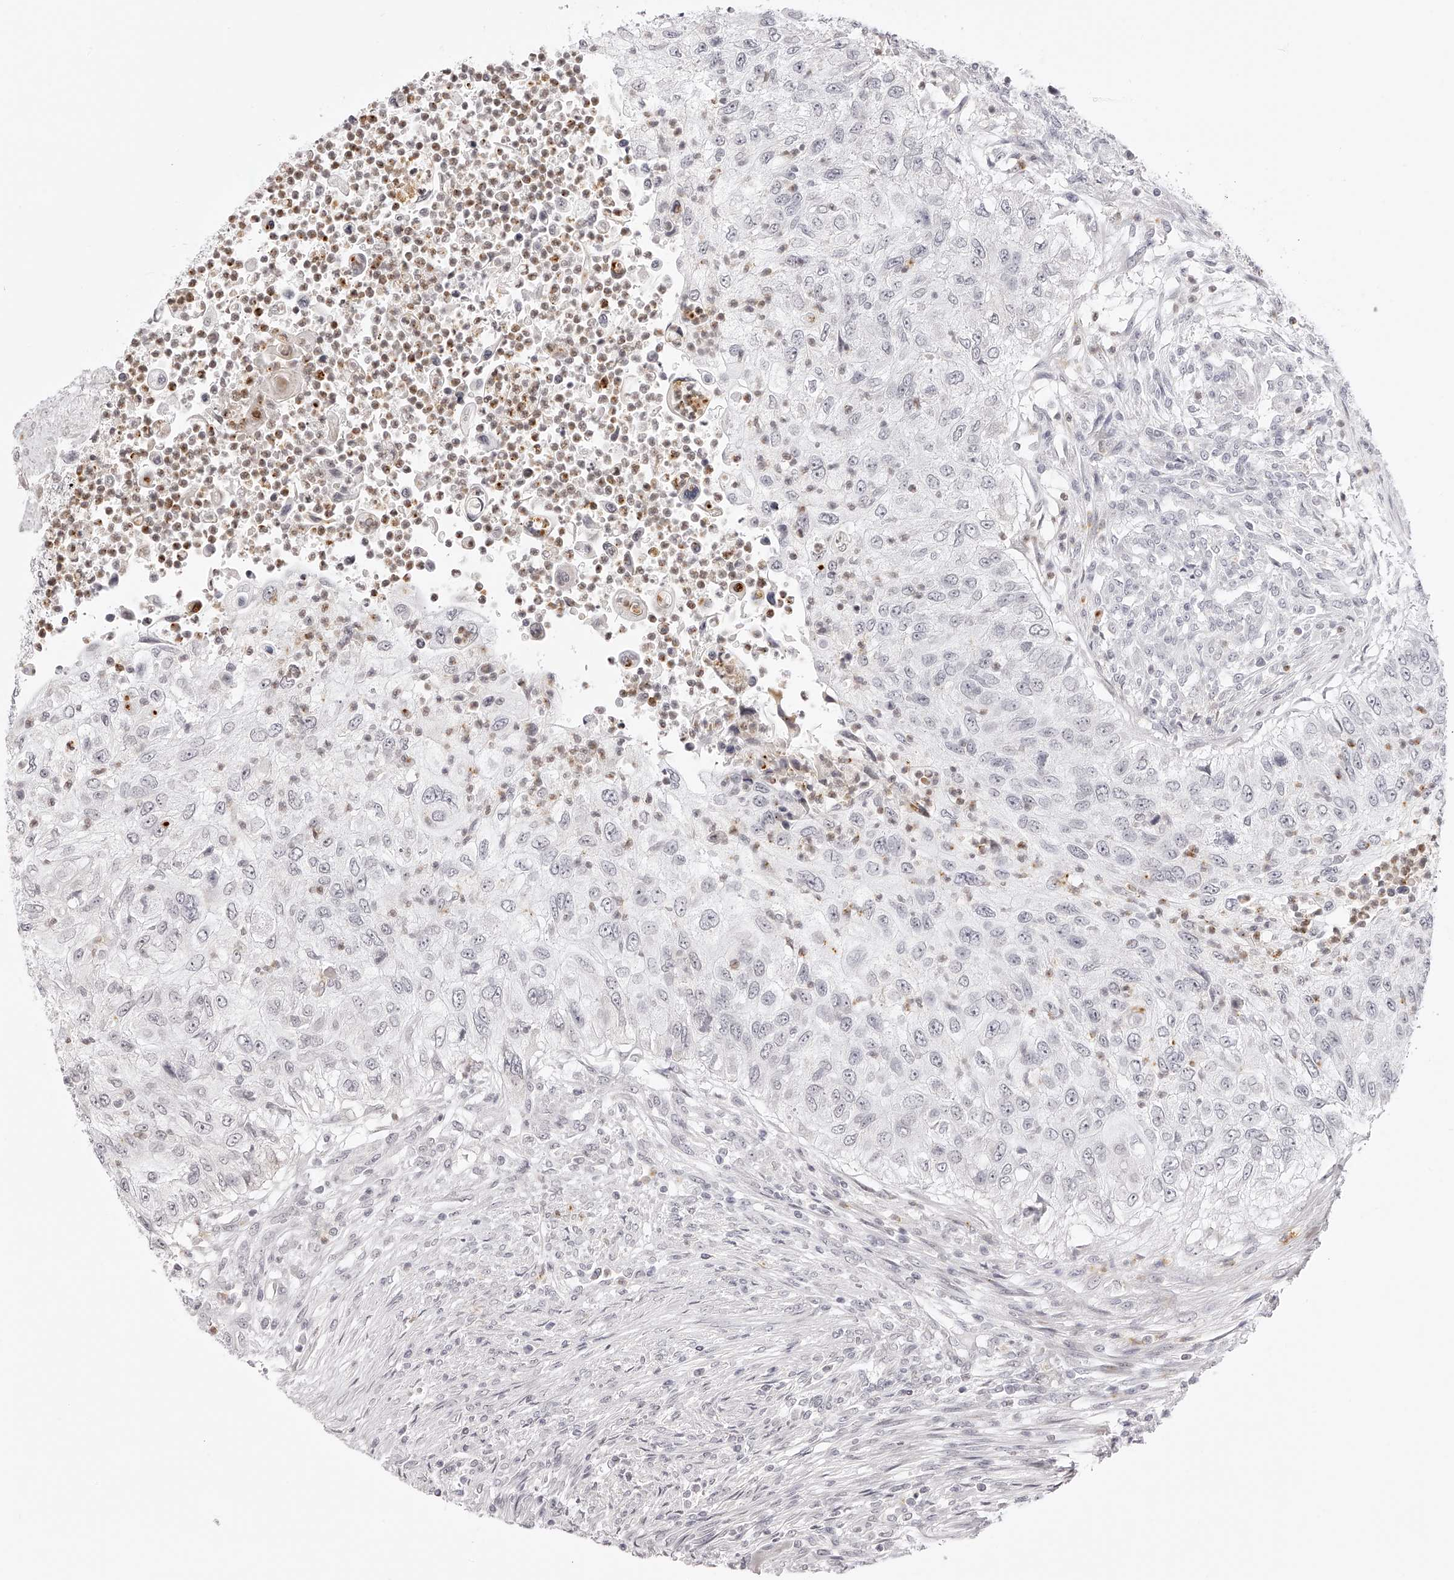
{"staining": {"intensity": "negative", "quantity": "none", "location": "none"}, "tissue": "urothelial cancer", "cell_type": "Tumor cells", "image_type": "cancer", "snomed": [{"axis": "morphology", "description": "Urothelial carcinoma, High grade"}, {"axis": "topography", "description": "Urinary bladder"}], "caption": "Urothelial carcinoma (high-grade) was stained to show a protein in brown. There is no significant expression in tumor cells. The staining was performed using DAB (3,3'-diaminobenzidine) to visualize the protein expression in brown, while the nuclei were stained in blue with hematoxylin (Magnification: 20x).", "gene": "PLEKHG1", "patient": {"sex": "female", "age": 60}}